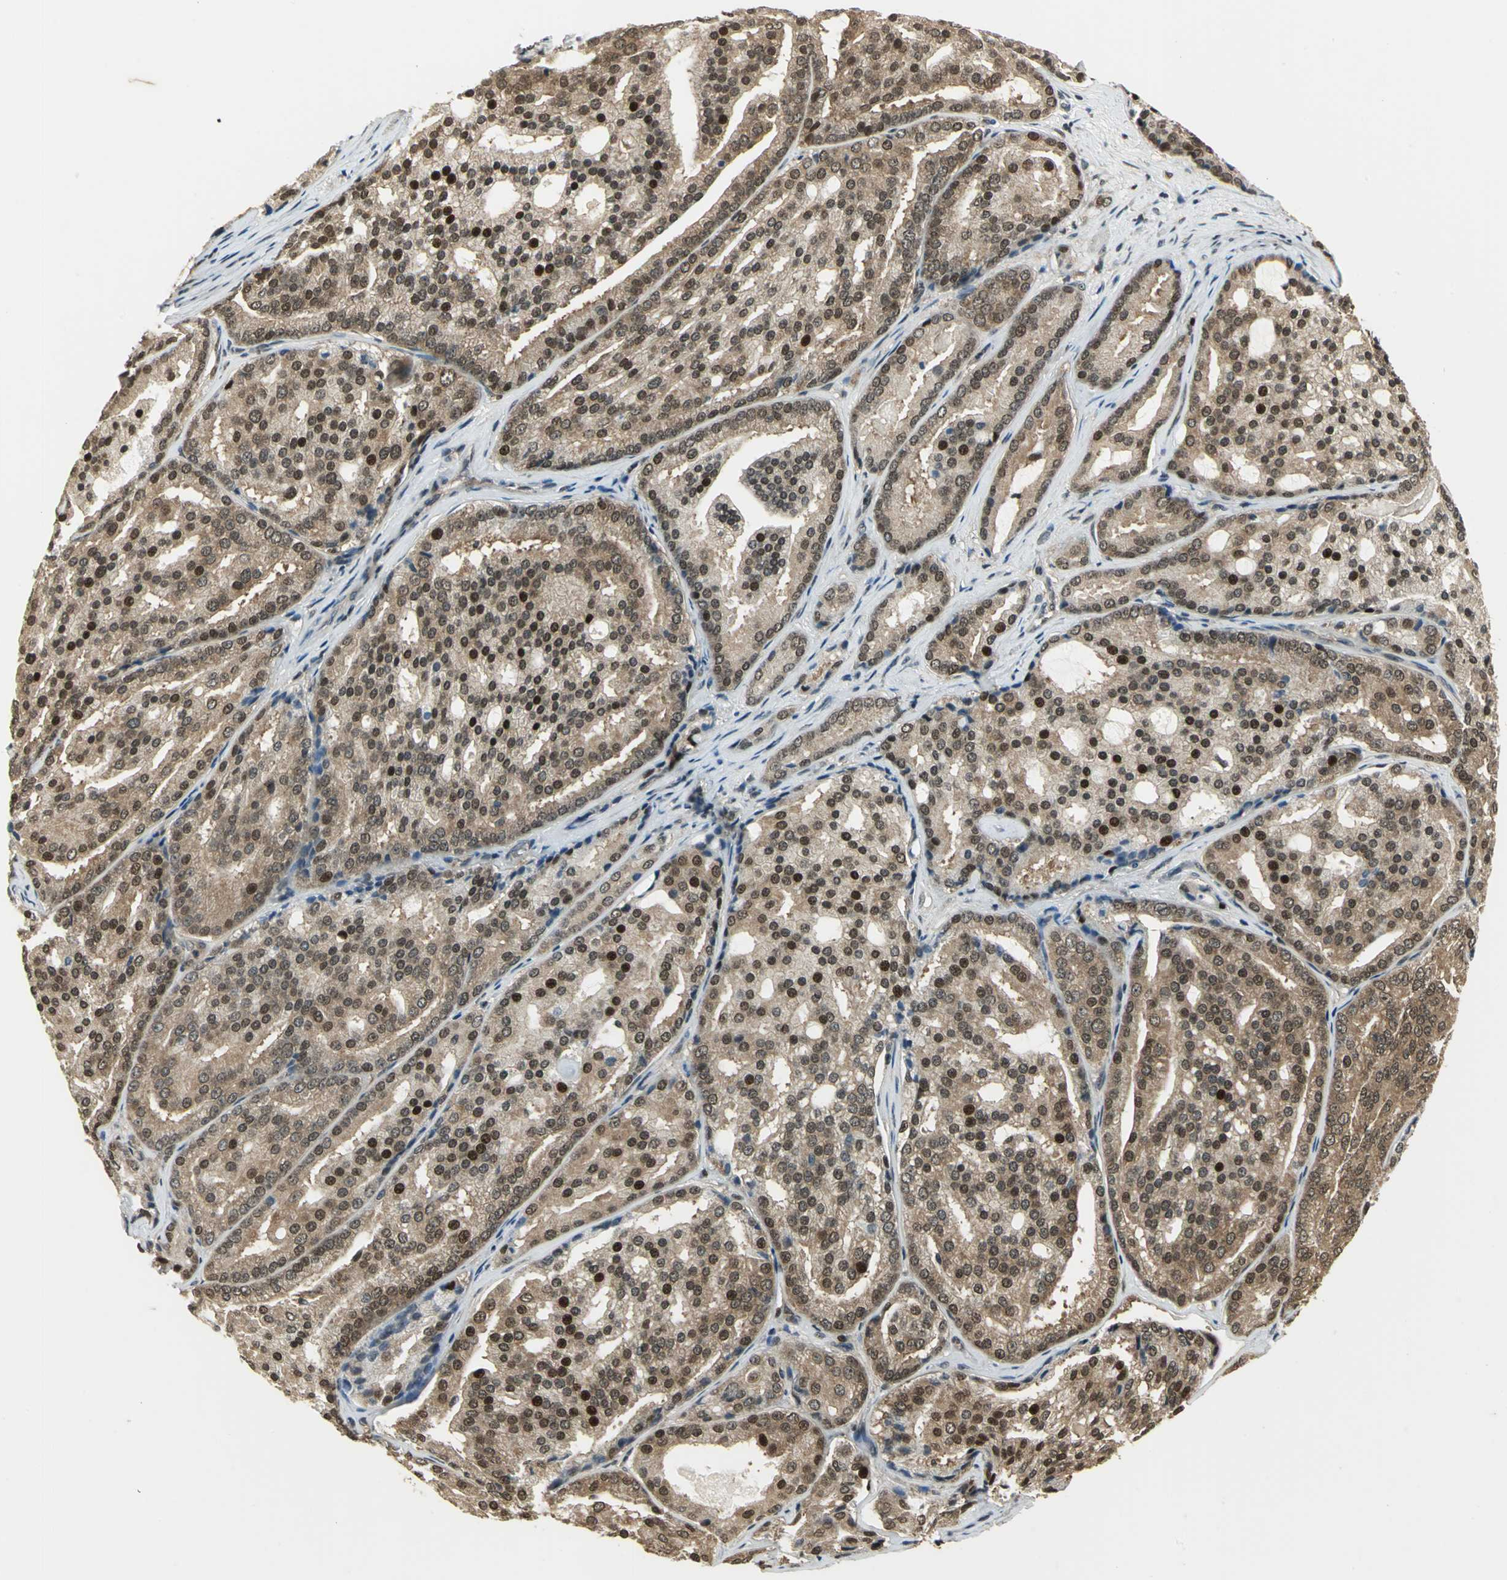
{"staining": {"intensity": "strong", "quantity": ">75%", "location": "cytoplasmic/membranous,nuclear"}, "tissue": "prostate cancer", "cell_type": "Tumor cells", "image_type": "cancer", "snomed": [{"axis": "morphology", "description": "Adenocarcinoma, High grade"}, {"axis": "topography", "description": "Prostate"}], "caption": "IHC staining of prostate cancer, which reveals high levels of strong cytoplasmic/membranous and nuclear positivity in about >75% of tumor cells indicating strong cytoplasmic/membranous and nuclear protein staining. The staining was performed using DAB (brown) for protein detection and nuclei were counterstained in hematoxylin (blue).", "gene": "PSMC3", "patient": {"sex": "male", "age": 64}}